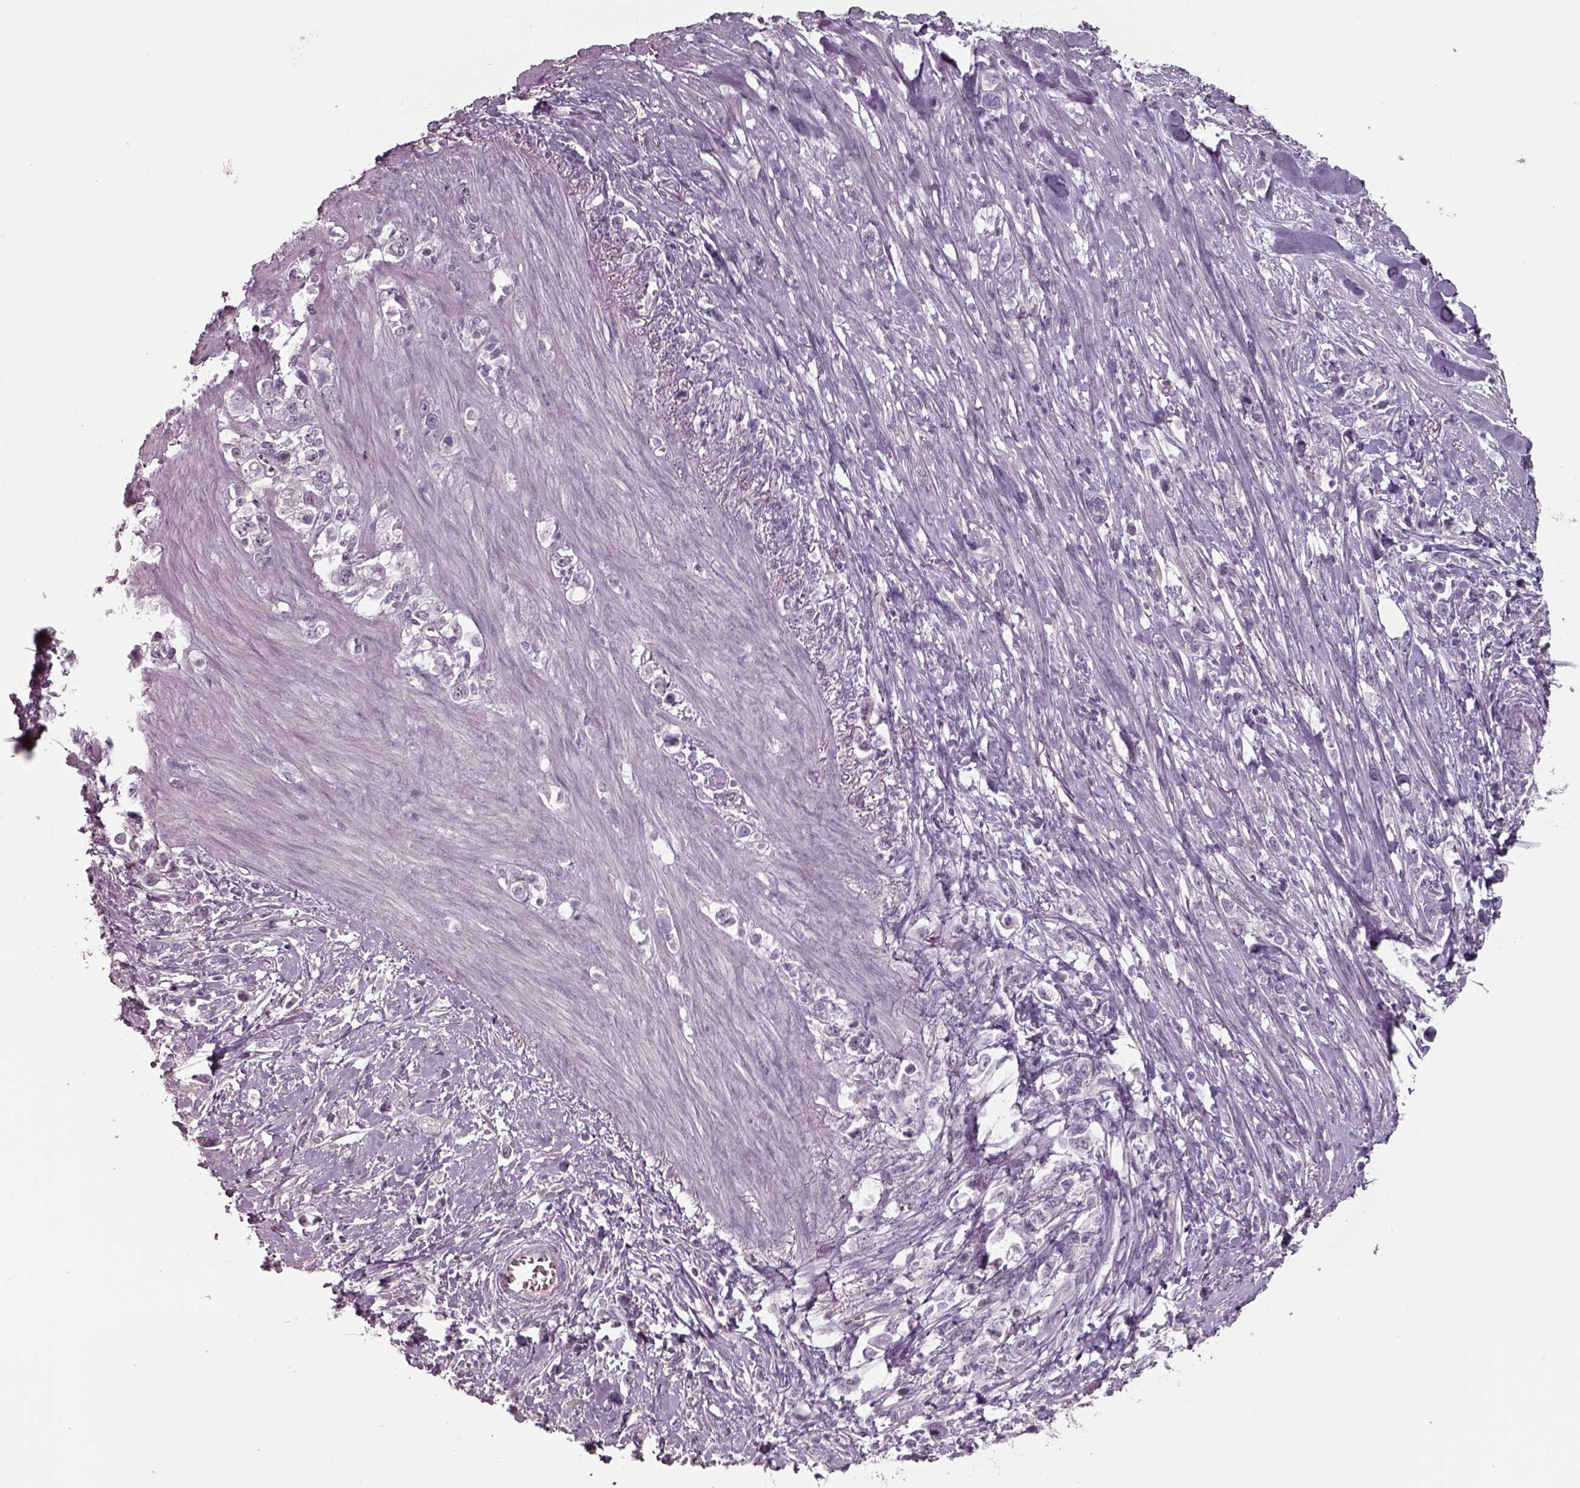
{"staining": {"intensity": "negative", "quantity": "none", "location": "none"}, "tissue": "stomach cancer", "cell_type": "Tumor cells", "image_type": "cancer", "snomed": [{"axis": "morphology", "description": "Adenocarcinoma, NOS"}, {"axis": "topography", "description": "Stomach"}], "caption": "Histopathology image shows no significant protein positivity in tumor cells of stomach cancer.", "gene": "SEPTIN14", "patient": {"sex": "male", "age": 63}}